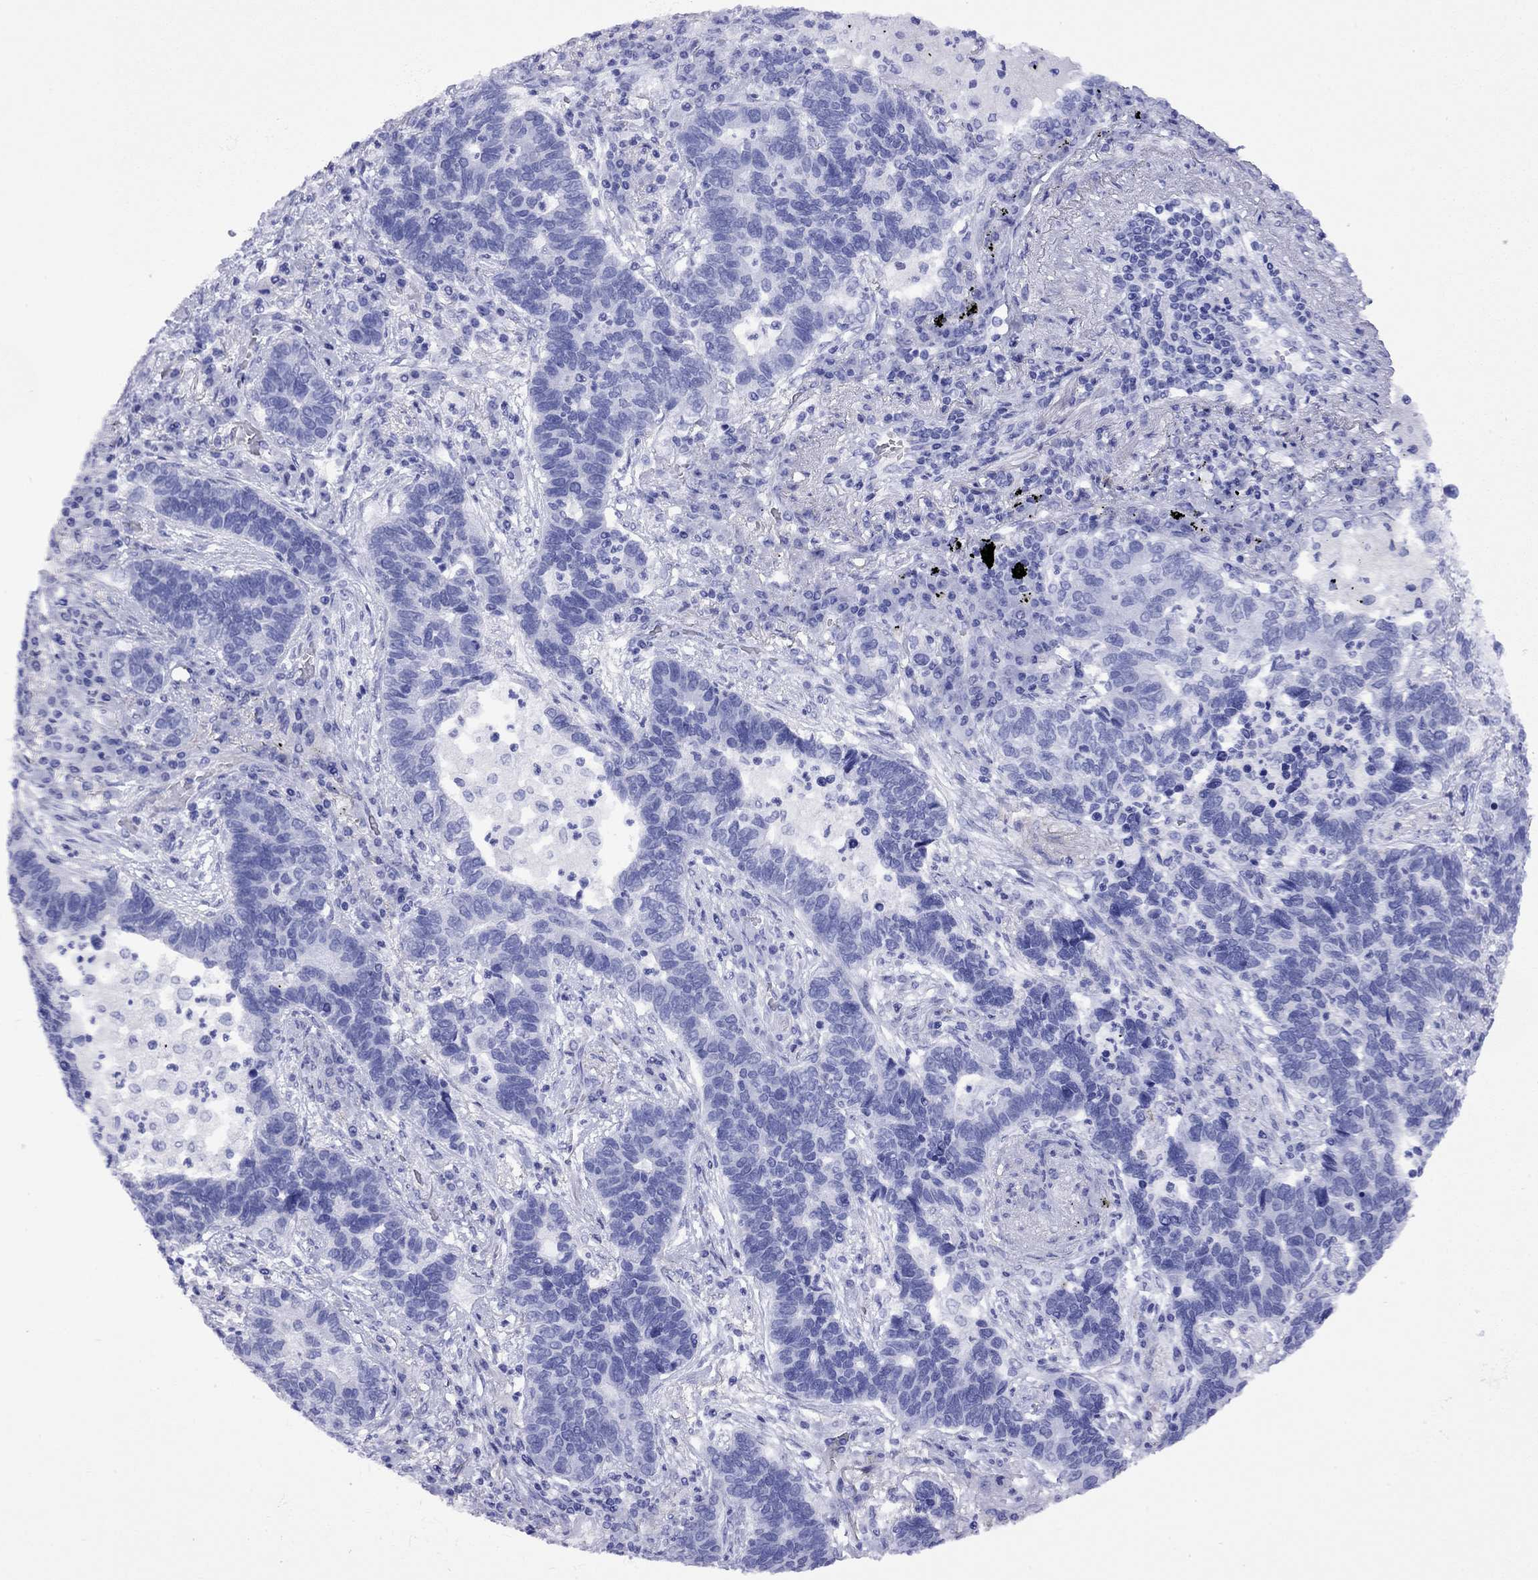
{"staining": {"intensity": "negative", "quantity": "none", "location": "none"}, "tissue": "lung cancer", "cell_type": "Tumor cells", "image_type": "cancer", "snomed": [{"axis": "morphology", "description": "Adenocarcinoma, NOS"}, {"axis": "topography", "description": "Lung"}], "caption": "Immunohistochemistry (IHC) of lung cancer (adenocarcinoma) demonstrates no positivity in tumor cells.", "gene": "FIGLA", "patient": {"sex": "female", "age": 57}}